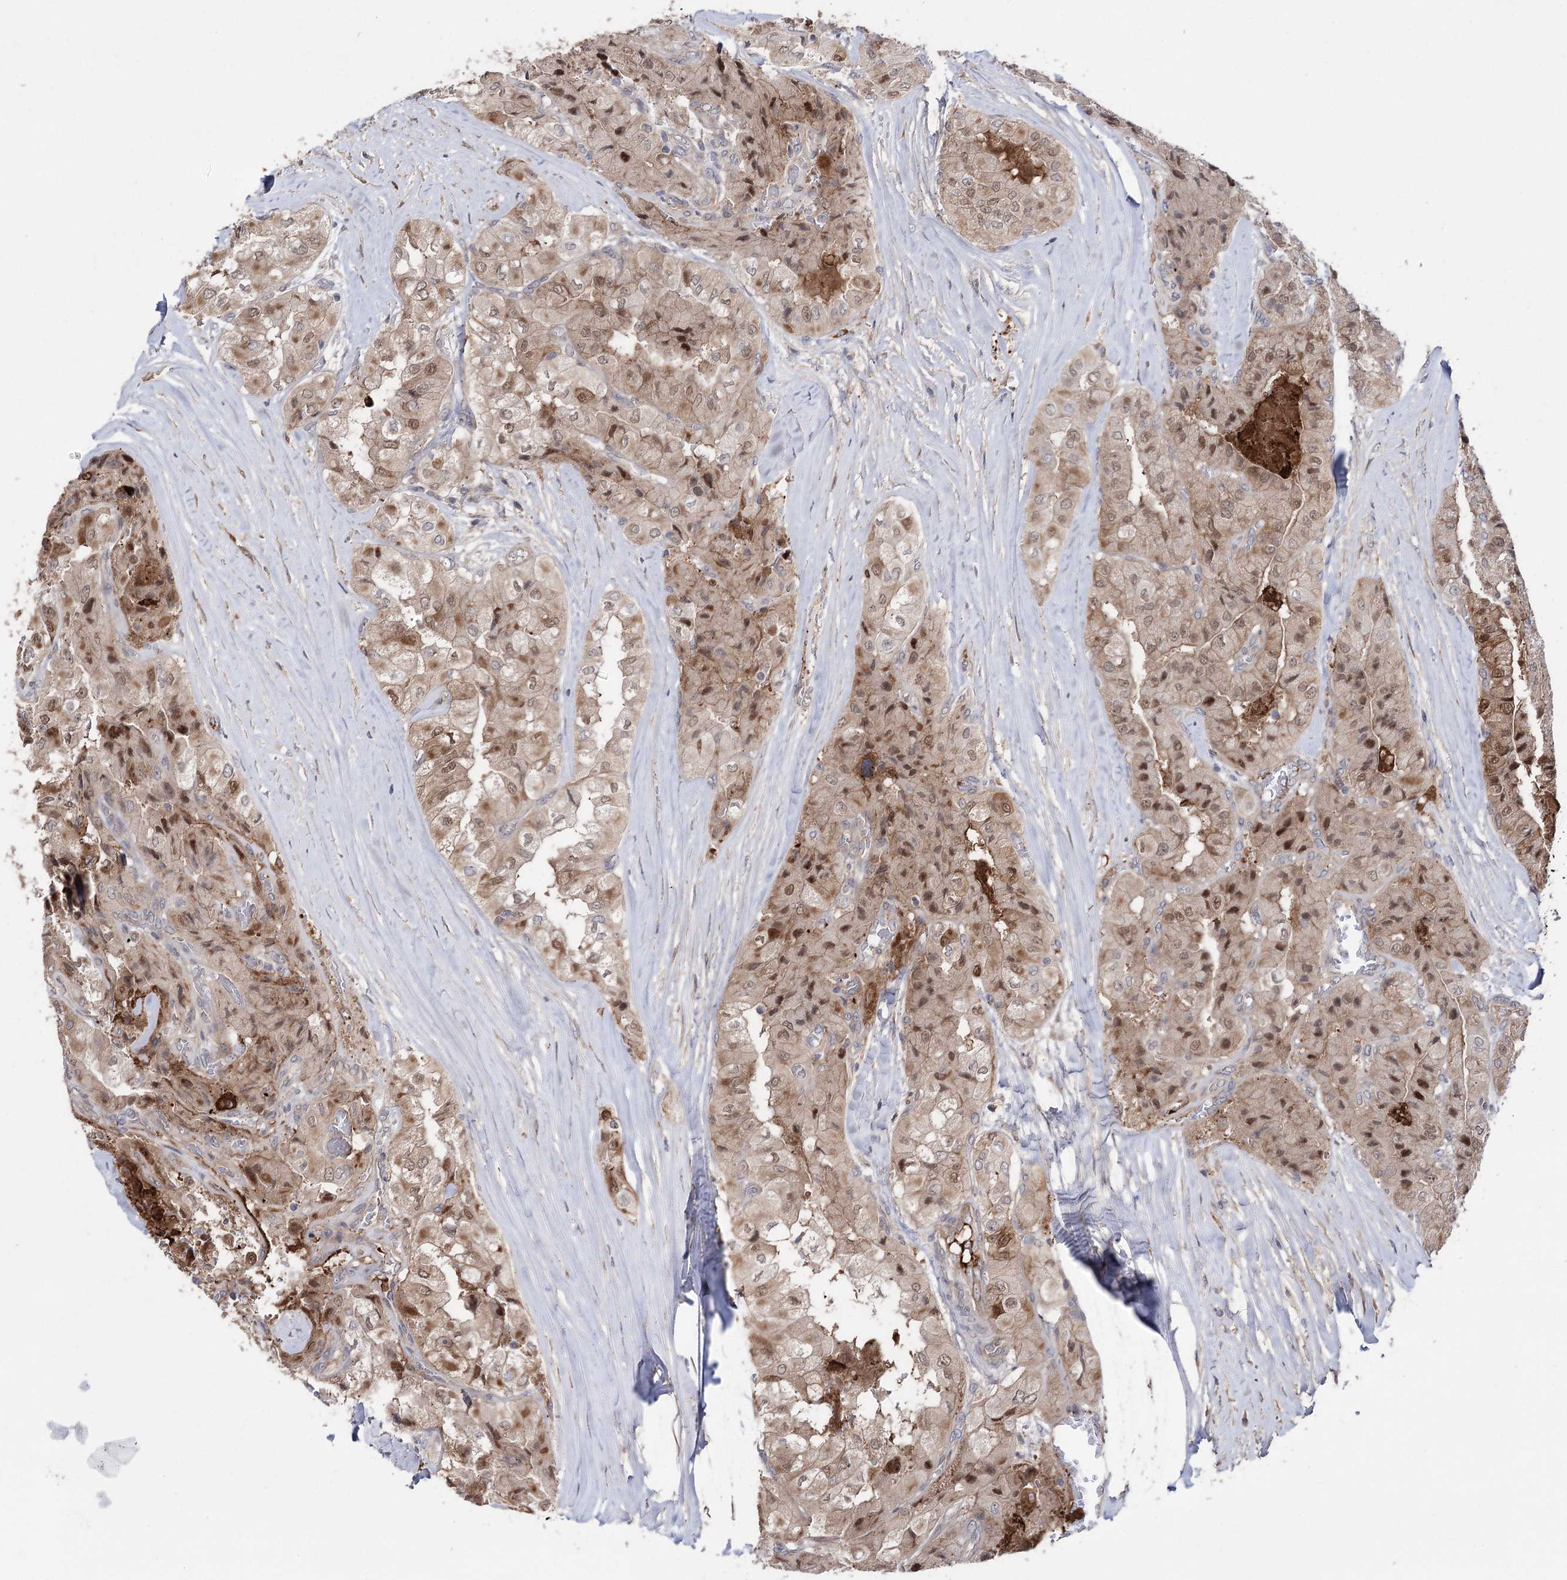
{"staining": {"intensity": "moderate", "quantity": ">75%", "location": "cytoplasmic/membranous,nuclear"}, "tissue": "thyroid cancer", "cell_type": "Tumor cells", "image_type": "cancer", "snomed": [{"axis": "morphology", "description": "Papillary adenocarcinoma, NOS"}, {"axis": "topography", "description": "Thyroid gland"}], "caption": "Tumor cells reveal medium levels of moderate cytoplasmic/membranous and nuclear expression in about >75% of cells in thyroid cancer (papillary adenocarcinoma).", "gene": "OTUD1", "patient": {"sex": "female", "age": 59}}